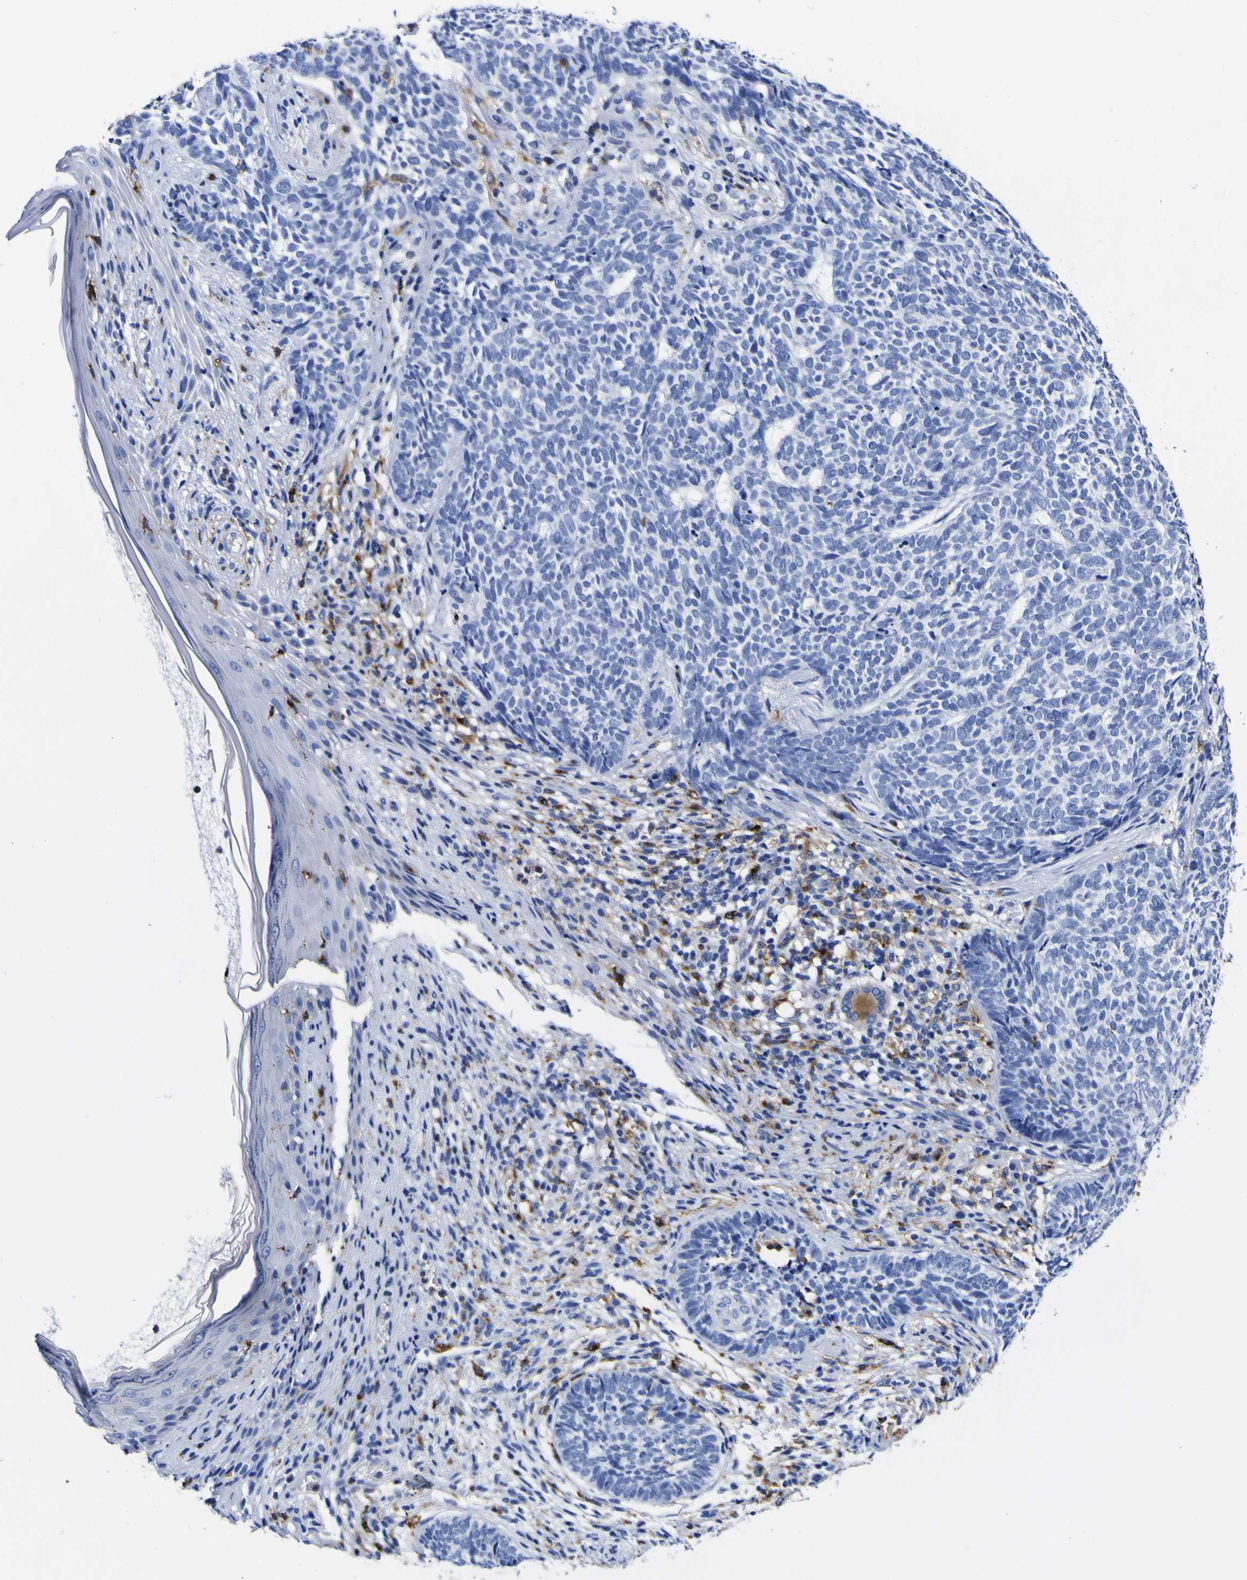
{"staining": {"intensity": "negative", "quantity": "none", "location": "none"}, "tissue": "skin cancer", "cell_type": "Tumor cells", "image_type": "cancer", "snomed": [{"axis": "morphology", "description": "Basal cell carcinoma"}, {"axis": "topography", "description": "Skin"}], "caption": "This is a photomicrograph of IHC staining of basal cell carcinoma (skin), which shows no expression in tumor cells.", "gene": "HLA-DQA1", "patient": {"sex": "female", "age": 84}}